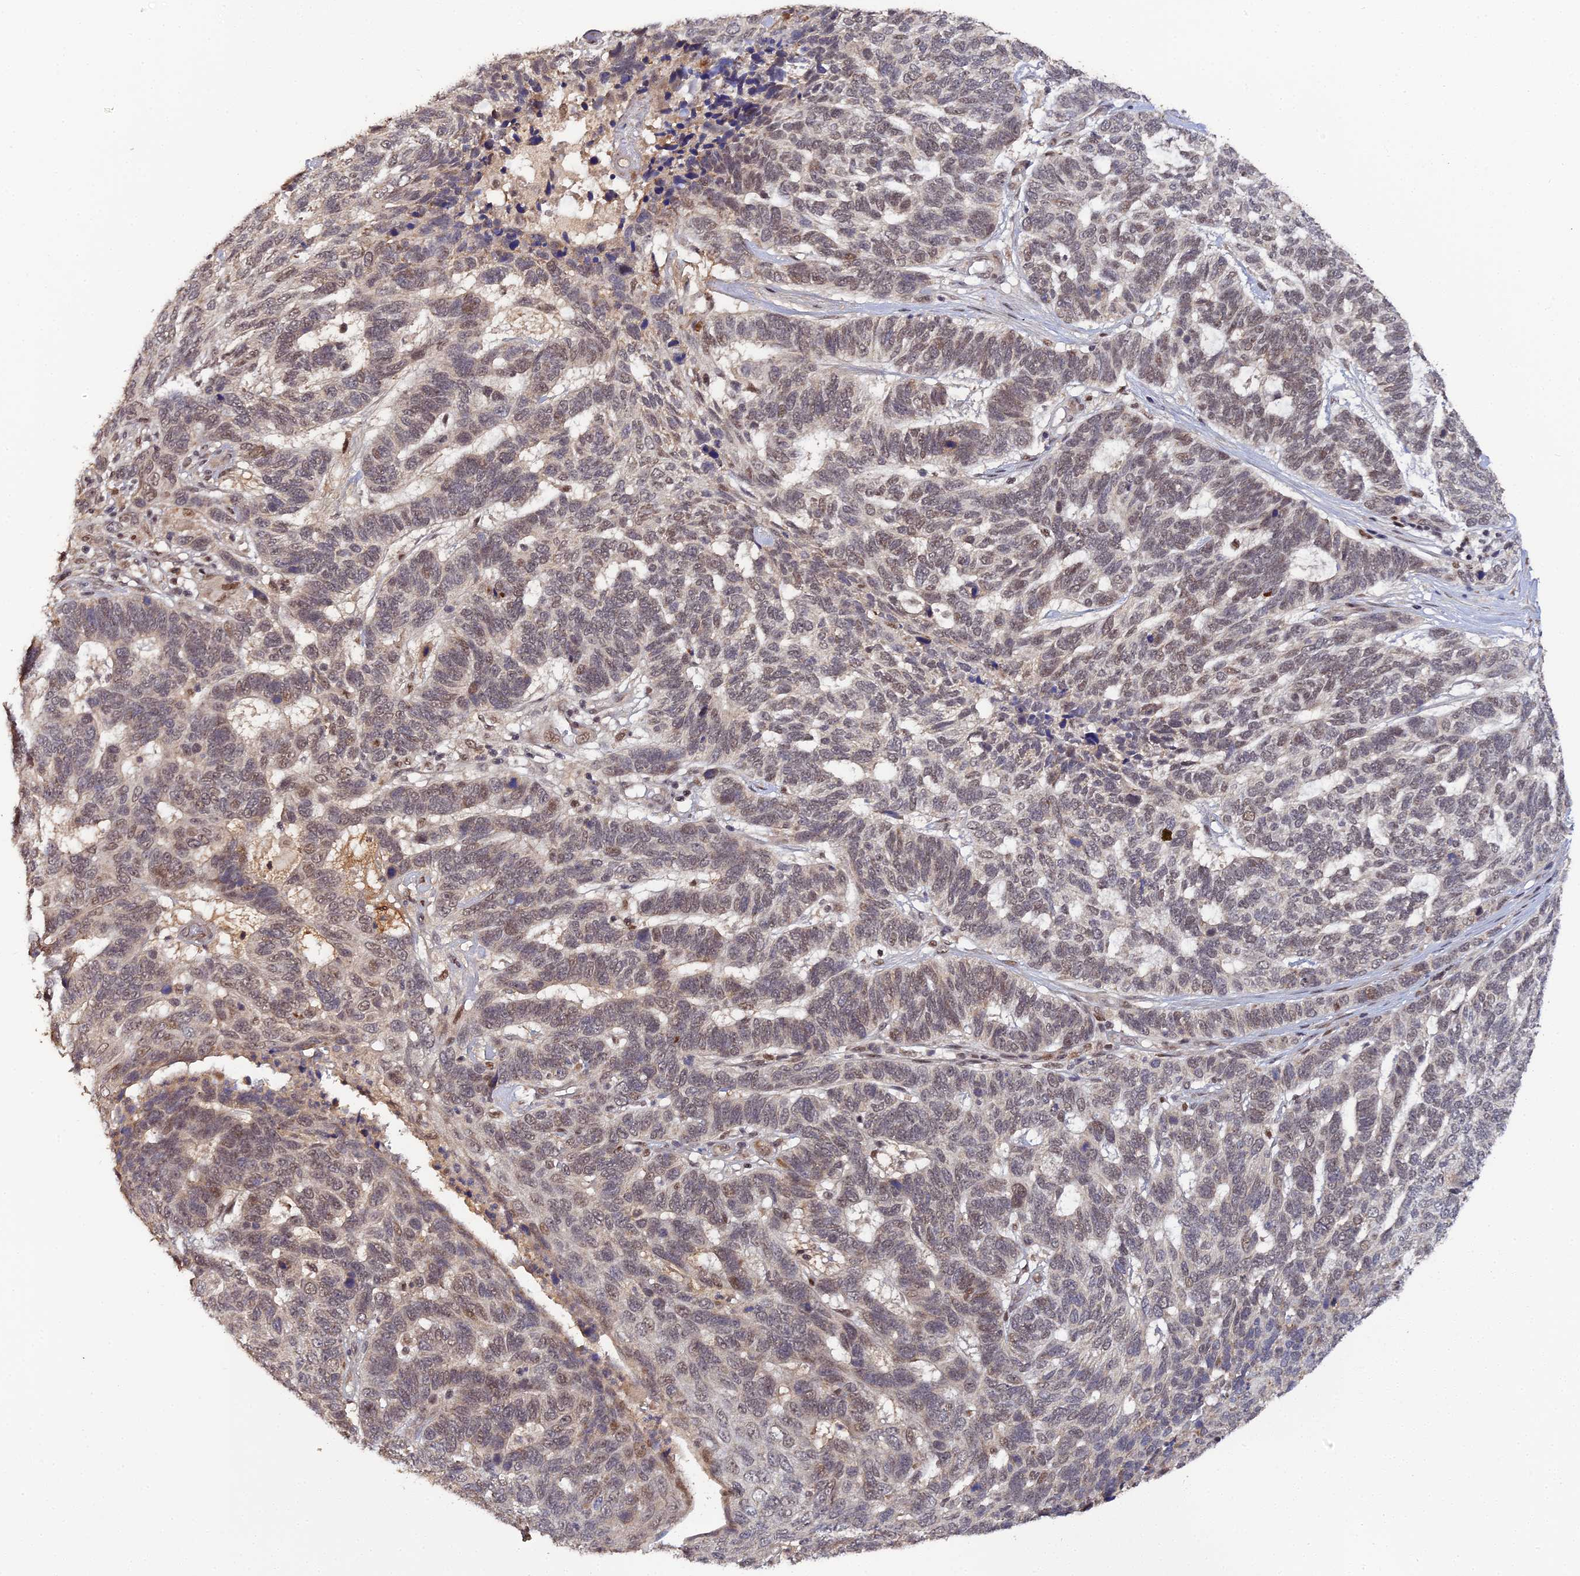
{"staining": {"intensity": "weak", "quantity": "25%-75%", "location": "nuclear"}, "tissue": "skin cancer", "cell_type": "Tumor cells", "image_type": "cancer", "snomed": [{"axis": "morphology", "description": "Basal cell carcinoma"}, {"axis": "topography", "description": "Skin"}], "caption": "IHC micrograph of human skin basal cell carcinoma stained for a protein (brown), which shows low levels of weak nuclear positivity in about 25%-75% of tumor cells.", "gene": "ERCC5", "patient": {"sex": "female", "age": 65}}